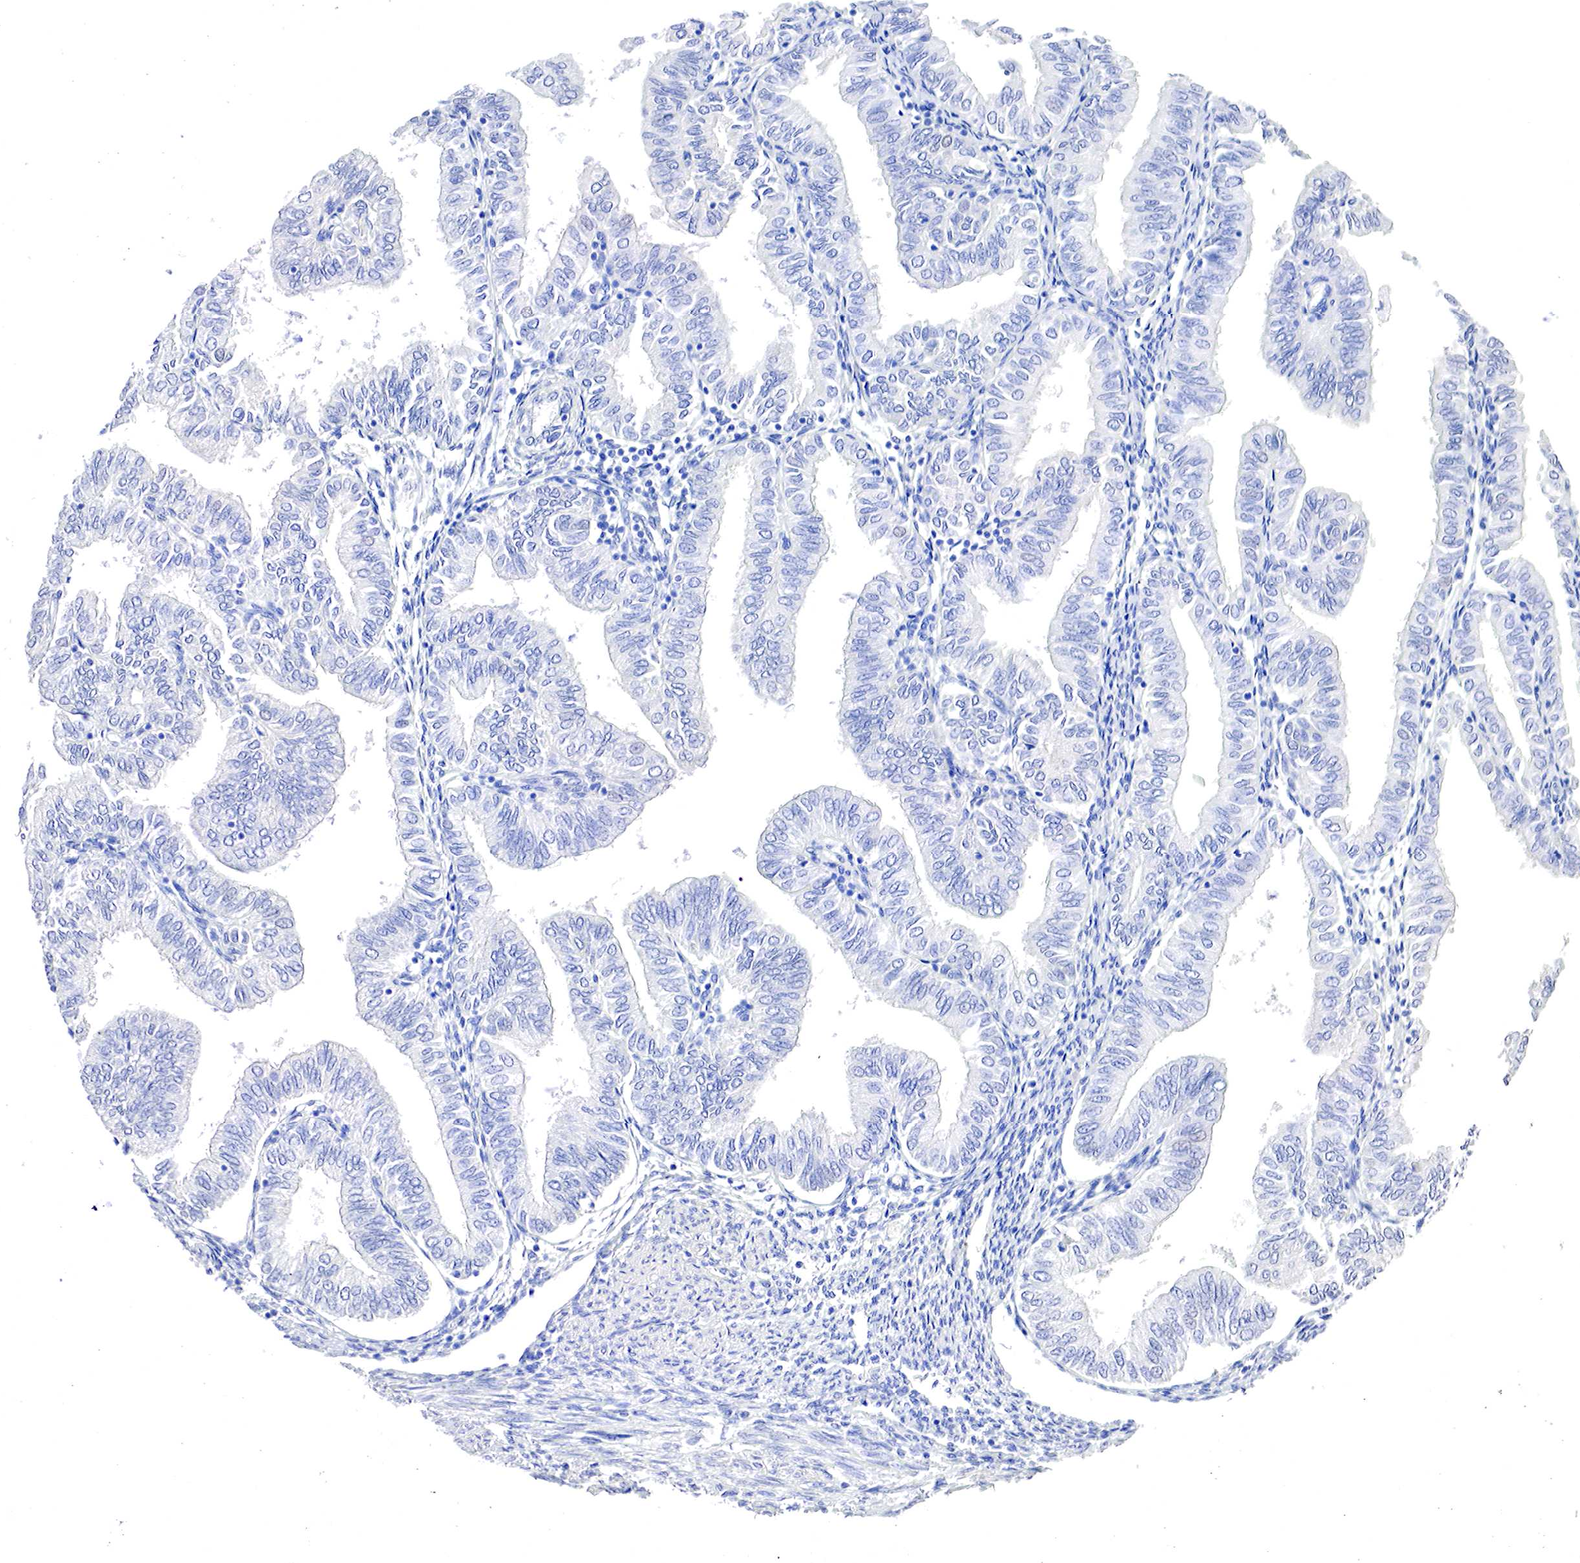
{"staining": {"intensity": "negative", "quantity": "none", "location": "none"}, "tissue": "endometrial cancer", "cell_type": "Tumor cells", "image_type": "cancer", "snomed": [{"axis": "morphology", "description": "Adenocarcinoma, NOS"}, {"axis": "topography", "description": "Endometrium"}], "caption": "This is a micrograph of immunohistochemistry staining of adenocarcinoma (endometrial), which shows no expression in tumor cells. The staining is performed using DAB brown chromogen with nuclei counter-stained in using hematoxylin.", "gene": "OTC", "patient": {"sex": "female", "age": 51}}